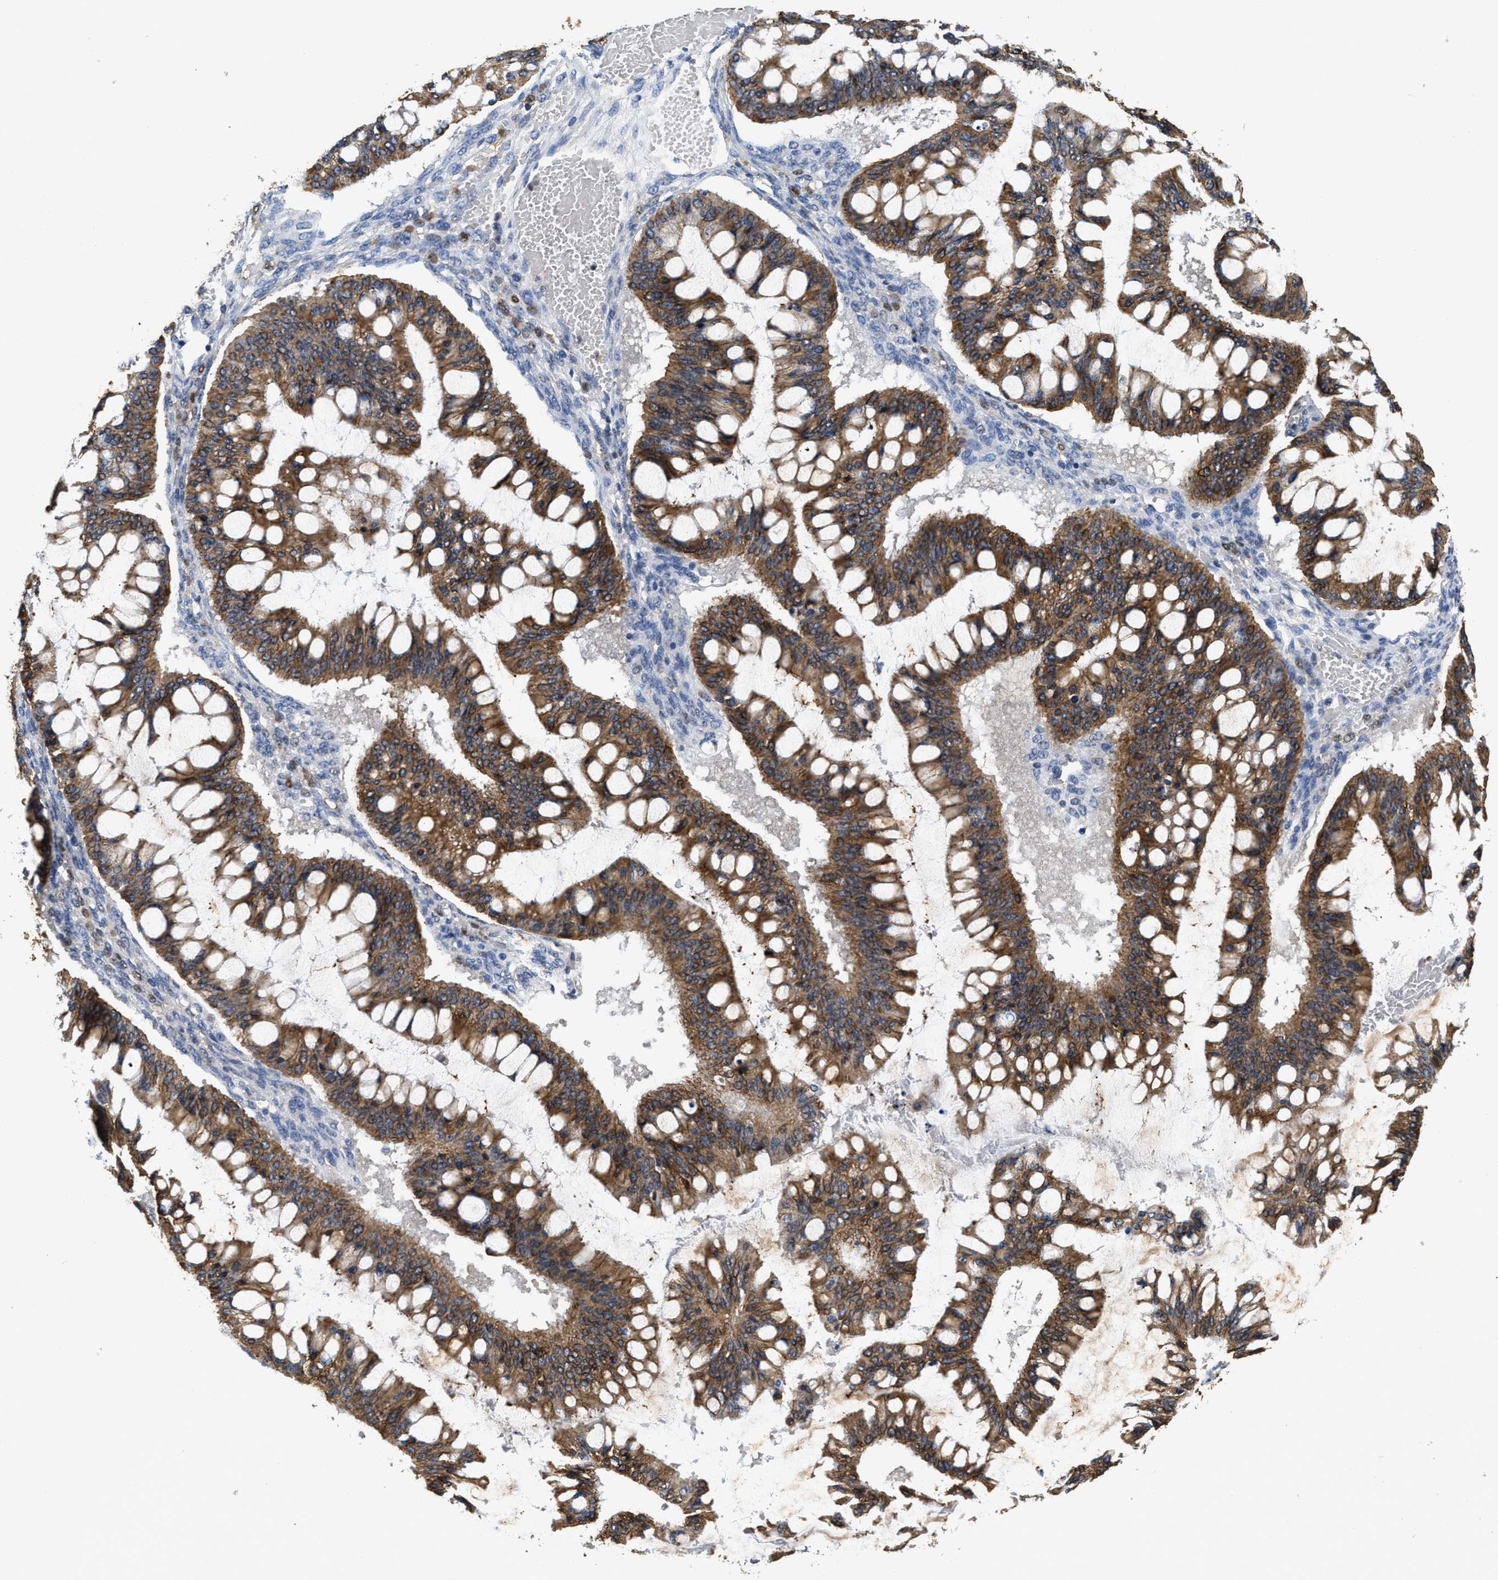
{"staining": {"intensity": "moderate", "quantity": ">75%", "location": "cytoplasmic/membranous"}, "tissue": "ovarian cancer", "cell_type": "Tumor cells", "image_type": "cancer", "snomed": [{"axis": "morphology", "description": "Cystadenocarcinoma, mucinous, NOS"}, {"axis": "topography", "description": "Ovary"}], "caption": "Immunohistochemistry (IHC) (DAB (3,3'-diaminobenzidine)) staining of human ovarian mucinous cystadenocarcinoma shows moderate cytoplasmic/membranous protein expression in approximately >75% of tumor cells.", "gene": "CTNNA1", "patient": {"sex": "female", "age": 73}}